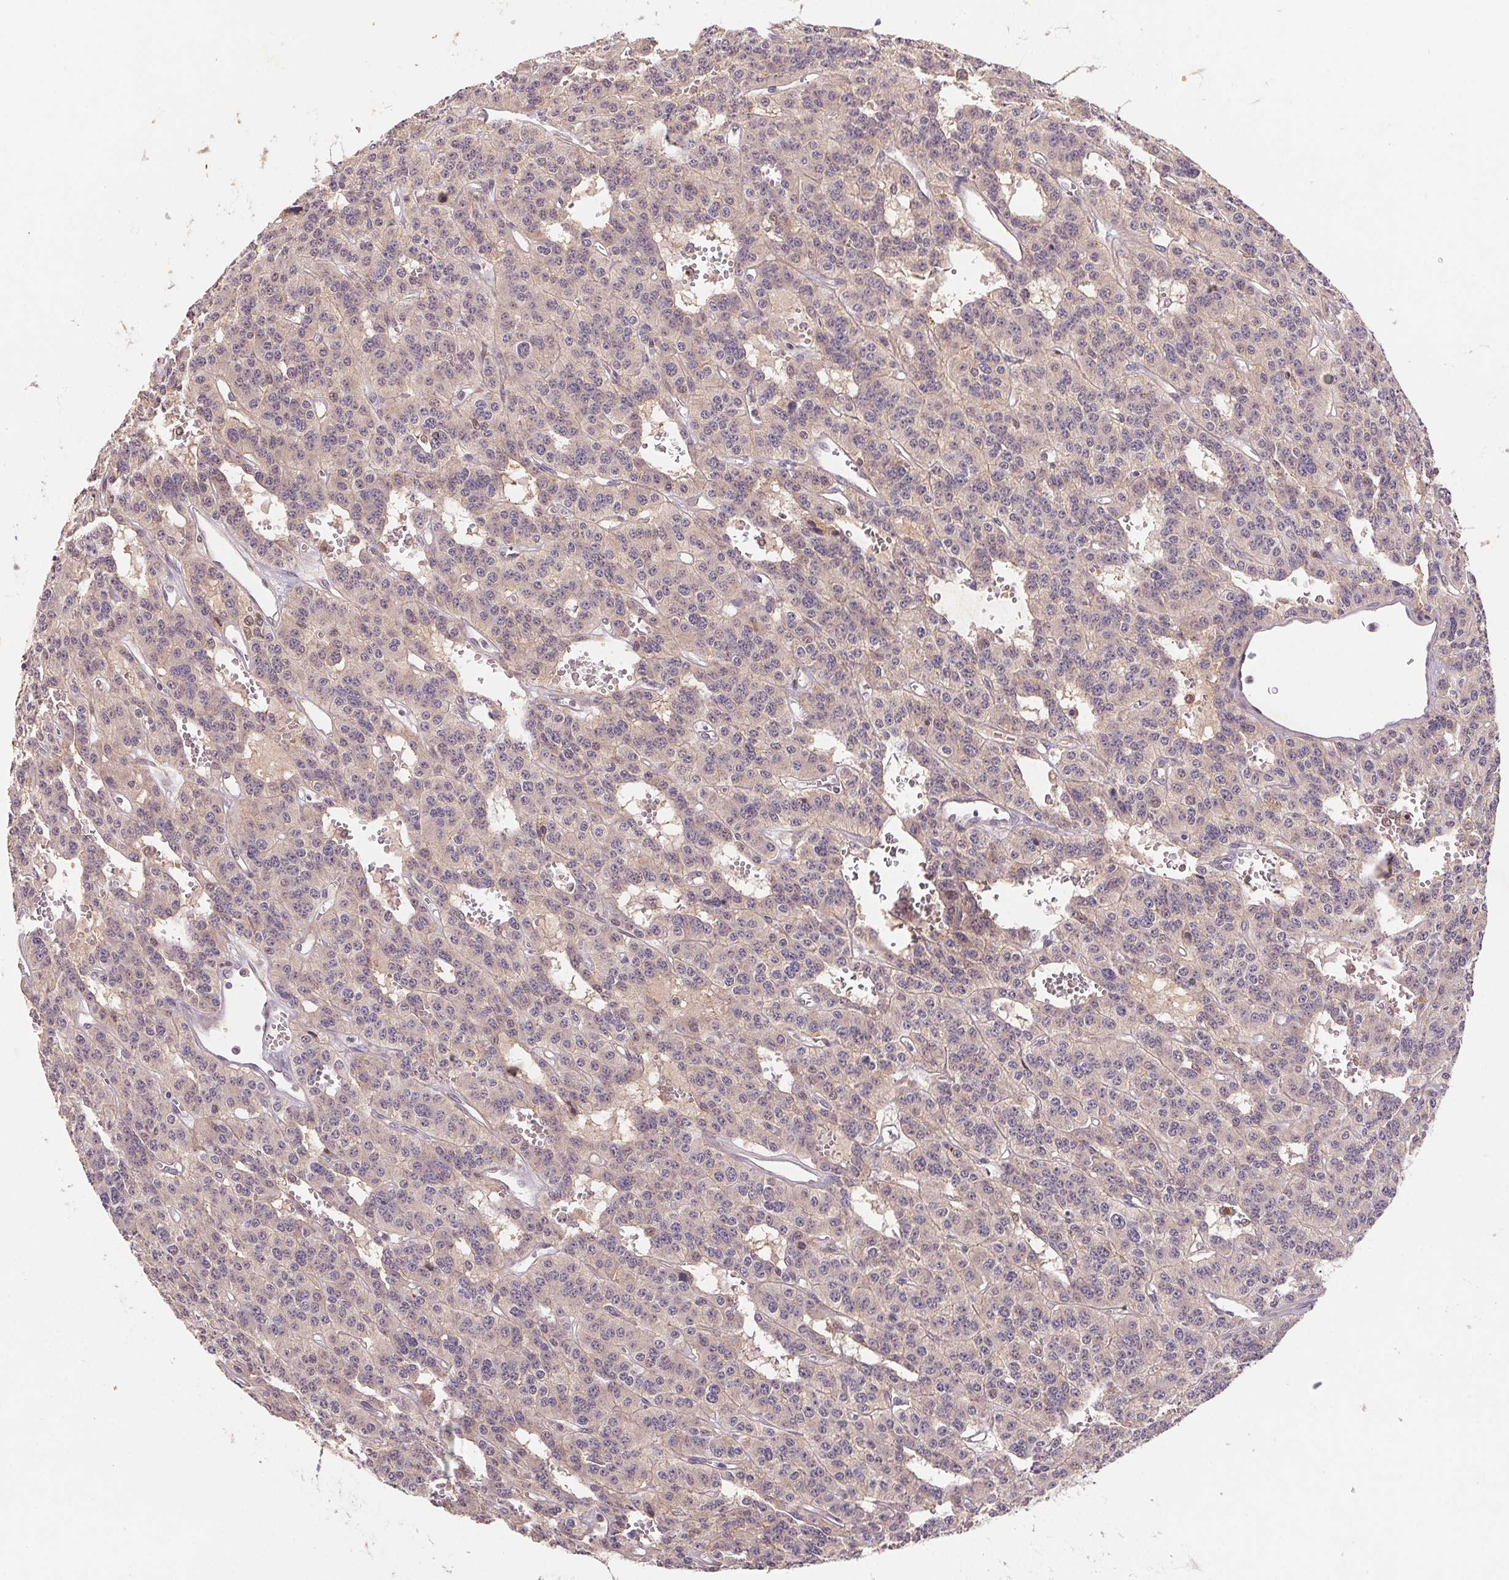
{"staining": {"intensity": "weak", "quantity": "<25%", "location": "cytoplasmic/membranous,nuclear"}, "tissue": "carcinoid", "cell_type": "Tumor cells", "image_type": "cancer", "snomed": [{"axis": "morphology", "description": "Carcinoid, malignant, NOS"}, {"axis": "topography", "description": "Lung"}], "caption": "Micrograph shows no protein staining in tumor cells of carcinoid (malignant) tissue.", "gene": "SLC52A2", "patient": {"sex": "female", "age": 71}}